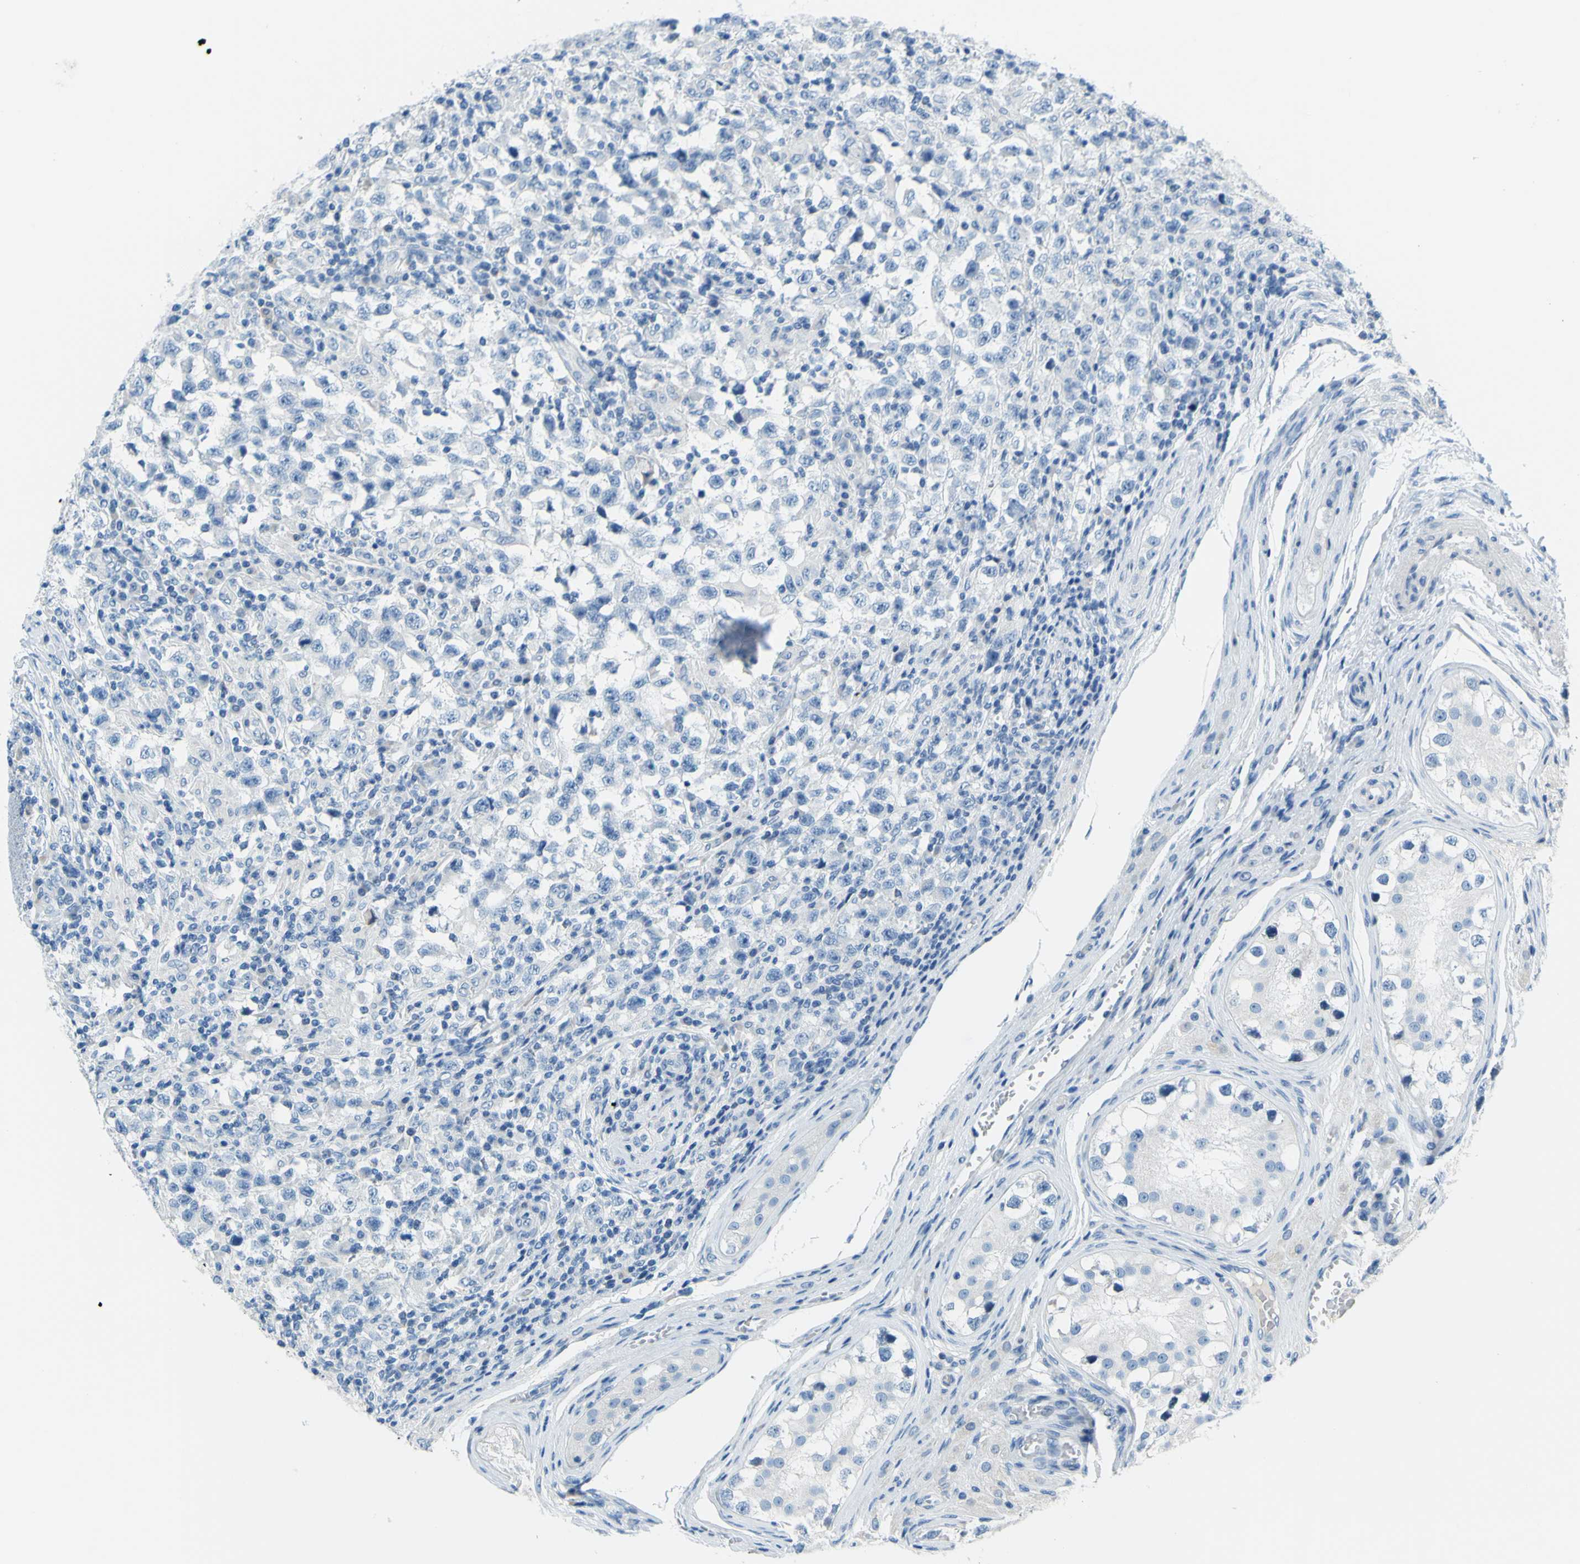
{"staining": {"intensity": "negative", "quantity": "none", "location": "none"}, "tissue": "testis cancer", "cell_type": "Tumor cells", "image_type": "cancer", "snomed": [{"axis": "morphology", "description": "Carcinoma, Embryonal, NOS"}, {"axis": "topography", "description": "Testis"}], "caption": "IHC histopathology image of testis cancer (embryonal carcinoma) stained for a protein (brown), which reveals no positivity in tumor cells.", "gene": "SLC1A2", "patient": {"sex": "male", "age": 21}}